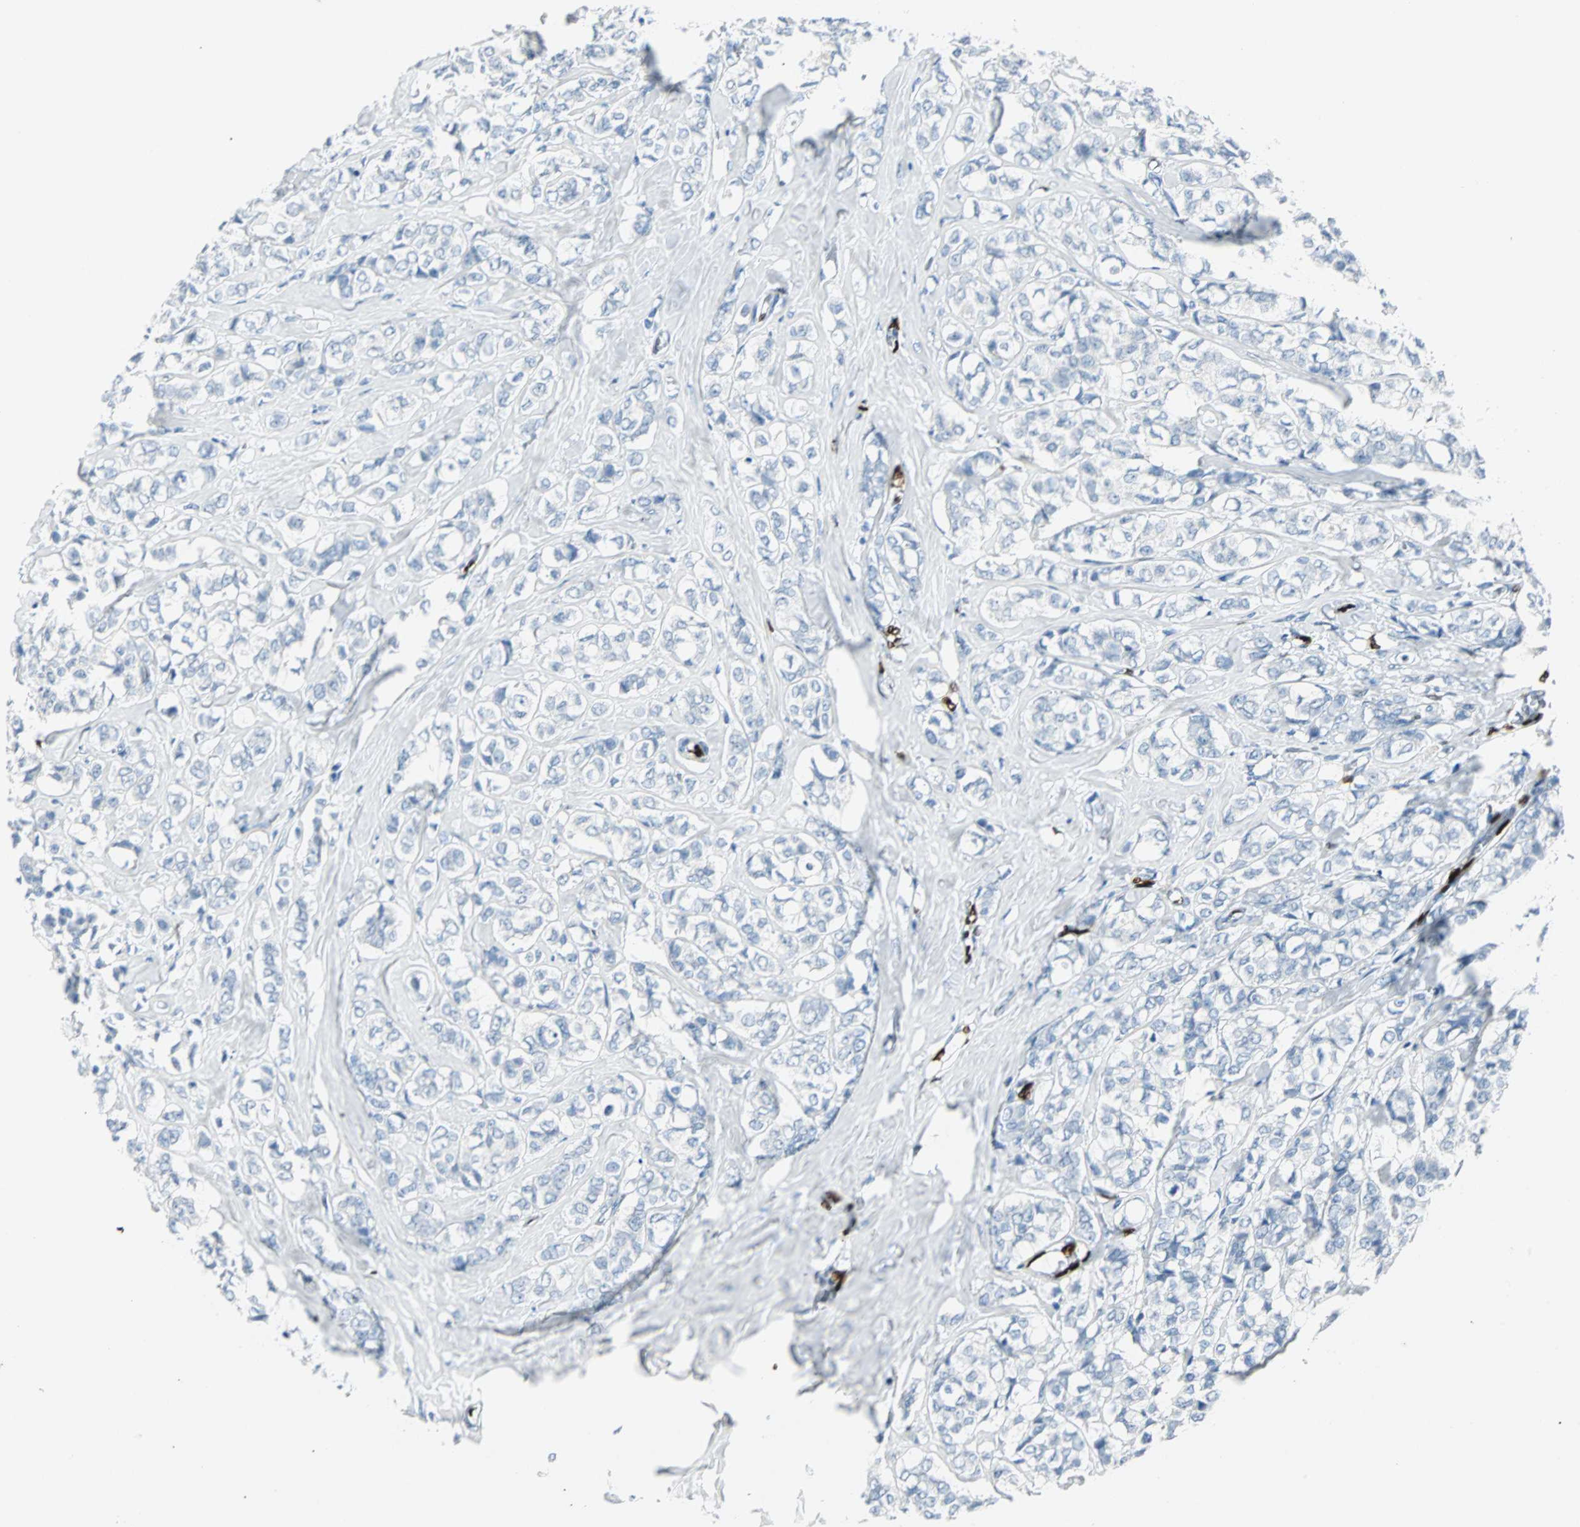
{"staining": {"intensity": "negative", "quantity": "none", "location": "none"}, "tissue": "breast cancer", "cell_type": "Tumor cells", "image_type": "cancer", "snomed": [{"axis": "morphology", "description": "Lobular carcinoma"}, {"axis": "topography", "description": "Breast"}], "caption": "Human breast lobular carcinoma stained for a protein using immunohistochemistry (IHC) reveals no staining in tumor cells.", "gene": "IL33", "patient": {"sex": "female", "age": 60}}